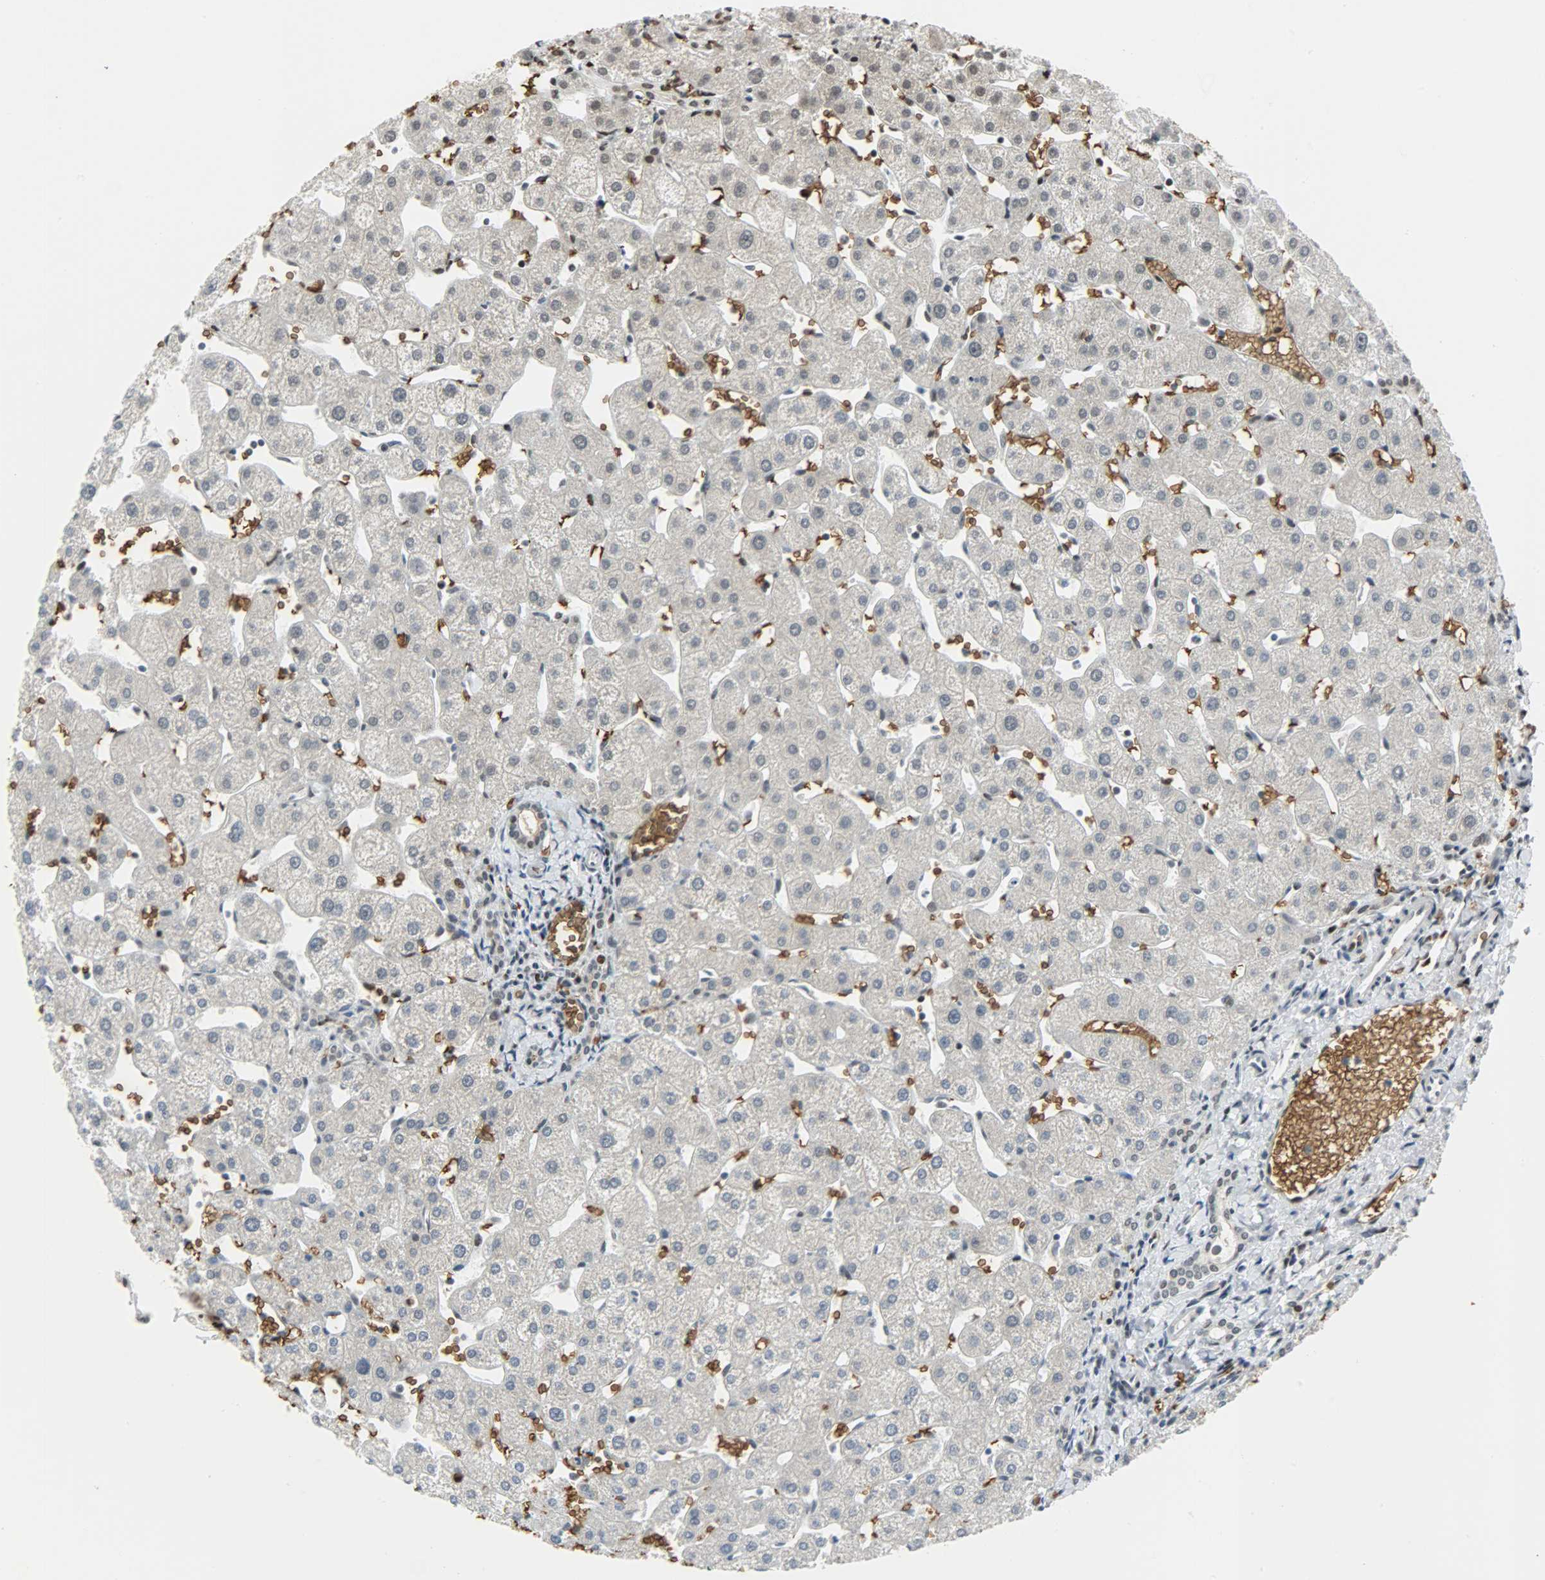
{"staining": {"intensity": "weak", "quantity": "25%-75%", "location": "cytoplasmic/membranous"}, "tissue": "liver", "cell_type": "Cholangiocytes", "image_type": "normal", "snomed": [{"axis": "morphology", "description": "Normal tissue, NOS"}, {"axis": "topography", "description": "Liver"}], "caption": "Immunohistochemical staining of unremarkable human liver demonstrates low levels of weak cytoplasmic/membranous expression in approximately 25%-75% of cholangiocytes. (DAB (3,3'-diaminobenzidine) IHC with brightfield microscopy, high magnification).", "gene": "SNAI1", "patient": {"sex": "male", "age": 67}}